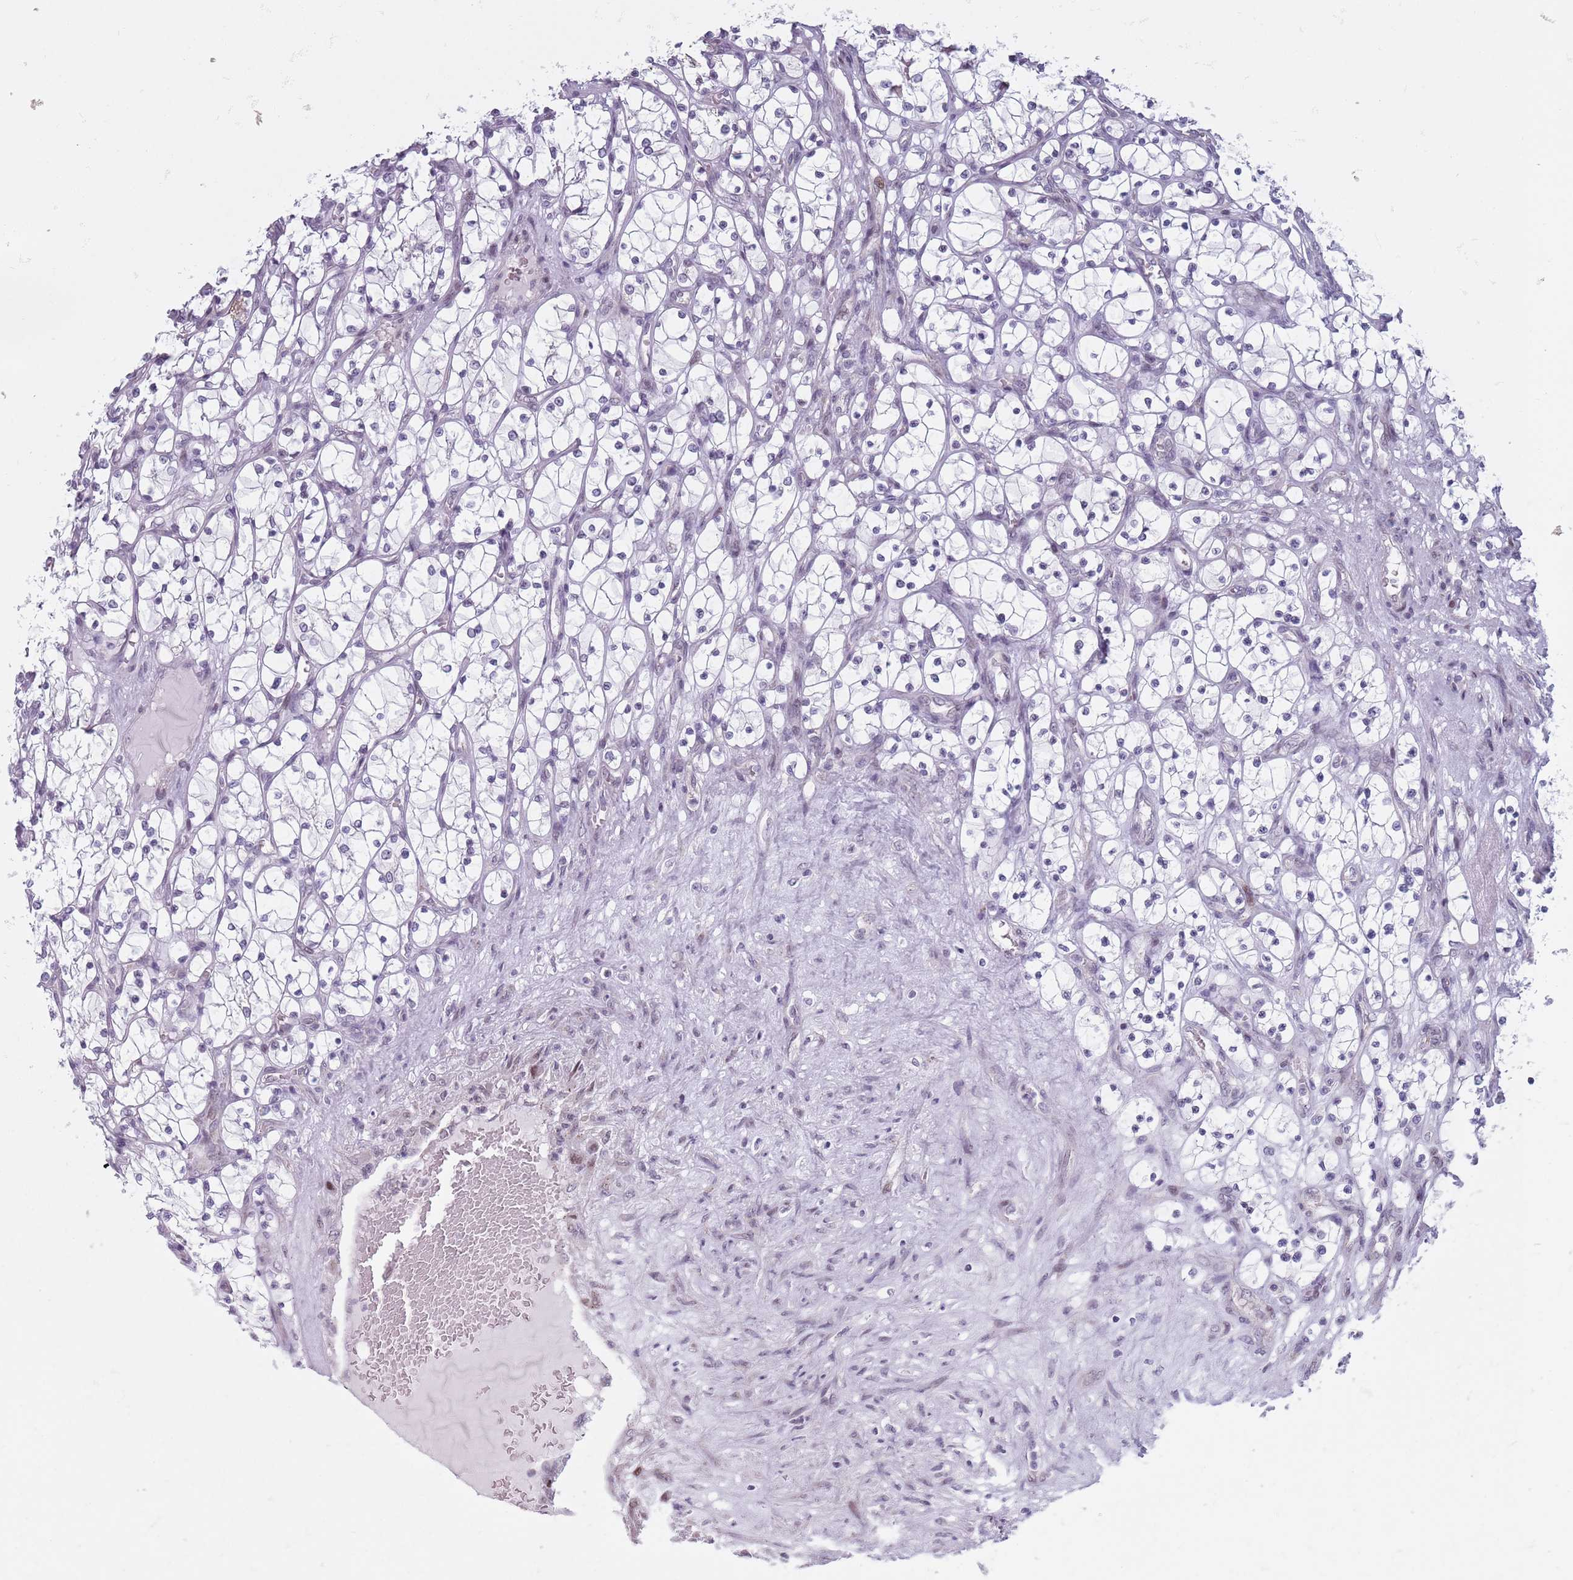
{"staining": {"intensity": "negative", "quantity": "none", "location": "none"}, "tissue": "renal cancer", "cell_type": "Tumor cells", "image_type": "cancer", "snomed": [{"axis": "morphology", "description": "Adenocarcinoma, NOS"}, {"axis": "topography", "description": "Kidney"}], "caption": "IHC image of neoplastic tissue: human renal cancer (adenocarcinoma) stained with DAB exhibits no significant protein staining in tumor cells.", "gene": "ZKSCAN2", "patient": {"sex": "female", "age": 69}}